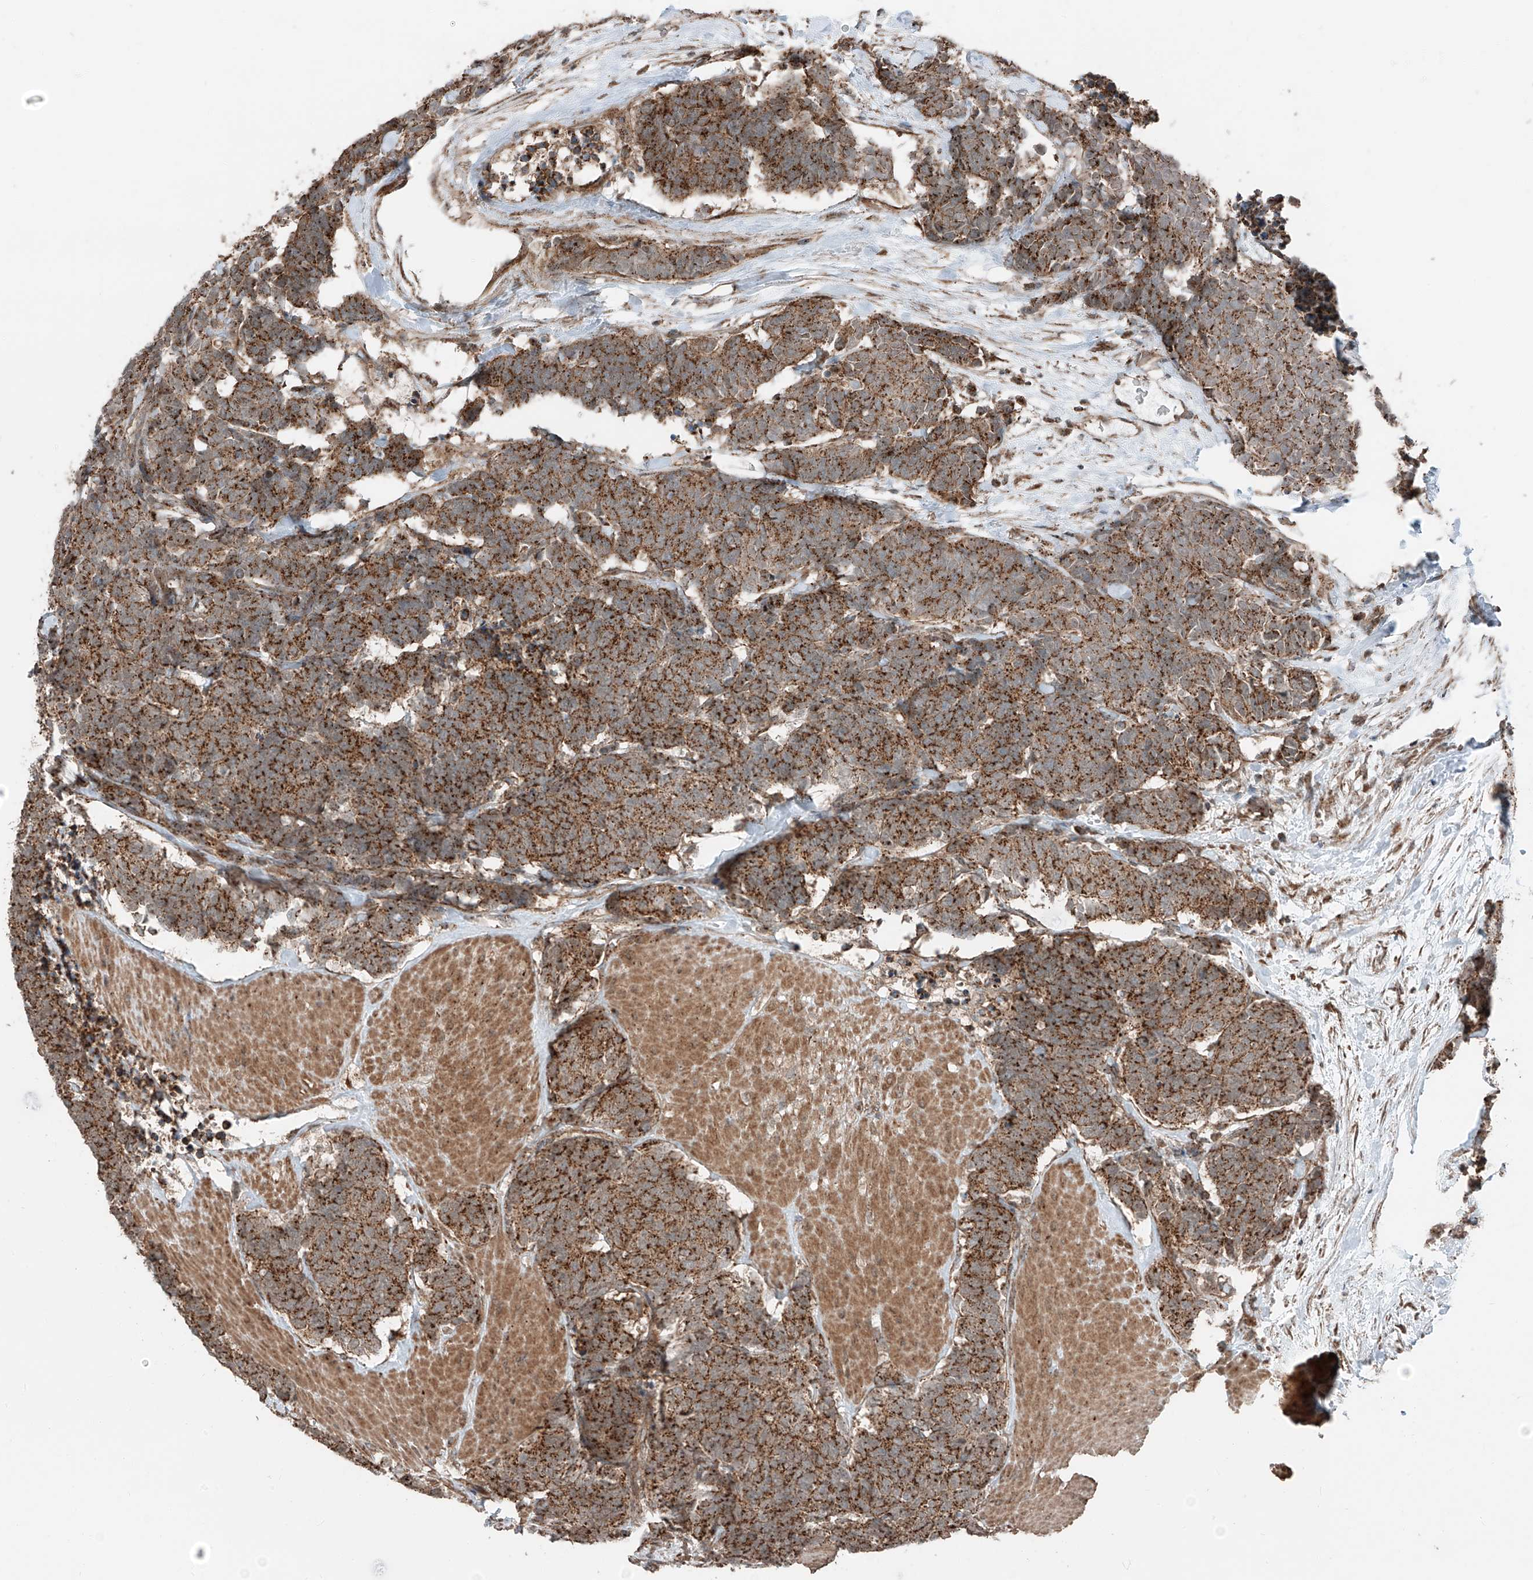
{"staining": {"intensity": "strong", "quantity": ">75%", "location": "cytoplasmic/membranous"}, "tissue": "carcinoid", "cell_type": "Tumor cells", "image_type": "cancer", "snomed": [{"axis": "morphology", "description": "Carcinoma, NOS"}, {"axis": "morphology", "description": "Carcinoid, malignant, NOS"}, {"axis": "topography", "description": "Urinary bladder"}], "caption": "DAB immunohistochemical staining of carcinoid (malignant) displays strong cytoplasmic/membranous protein staining in approximately >75% of tumor cells. The protein of interest is shown in brown color, while the nuclei are stained blue.", "gene": "CEP162", "patient": {"sex": "male", "age": 57}}